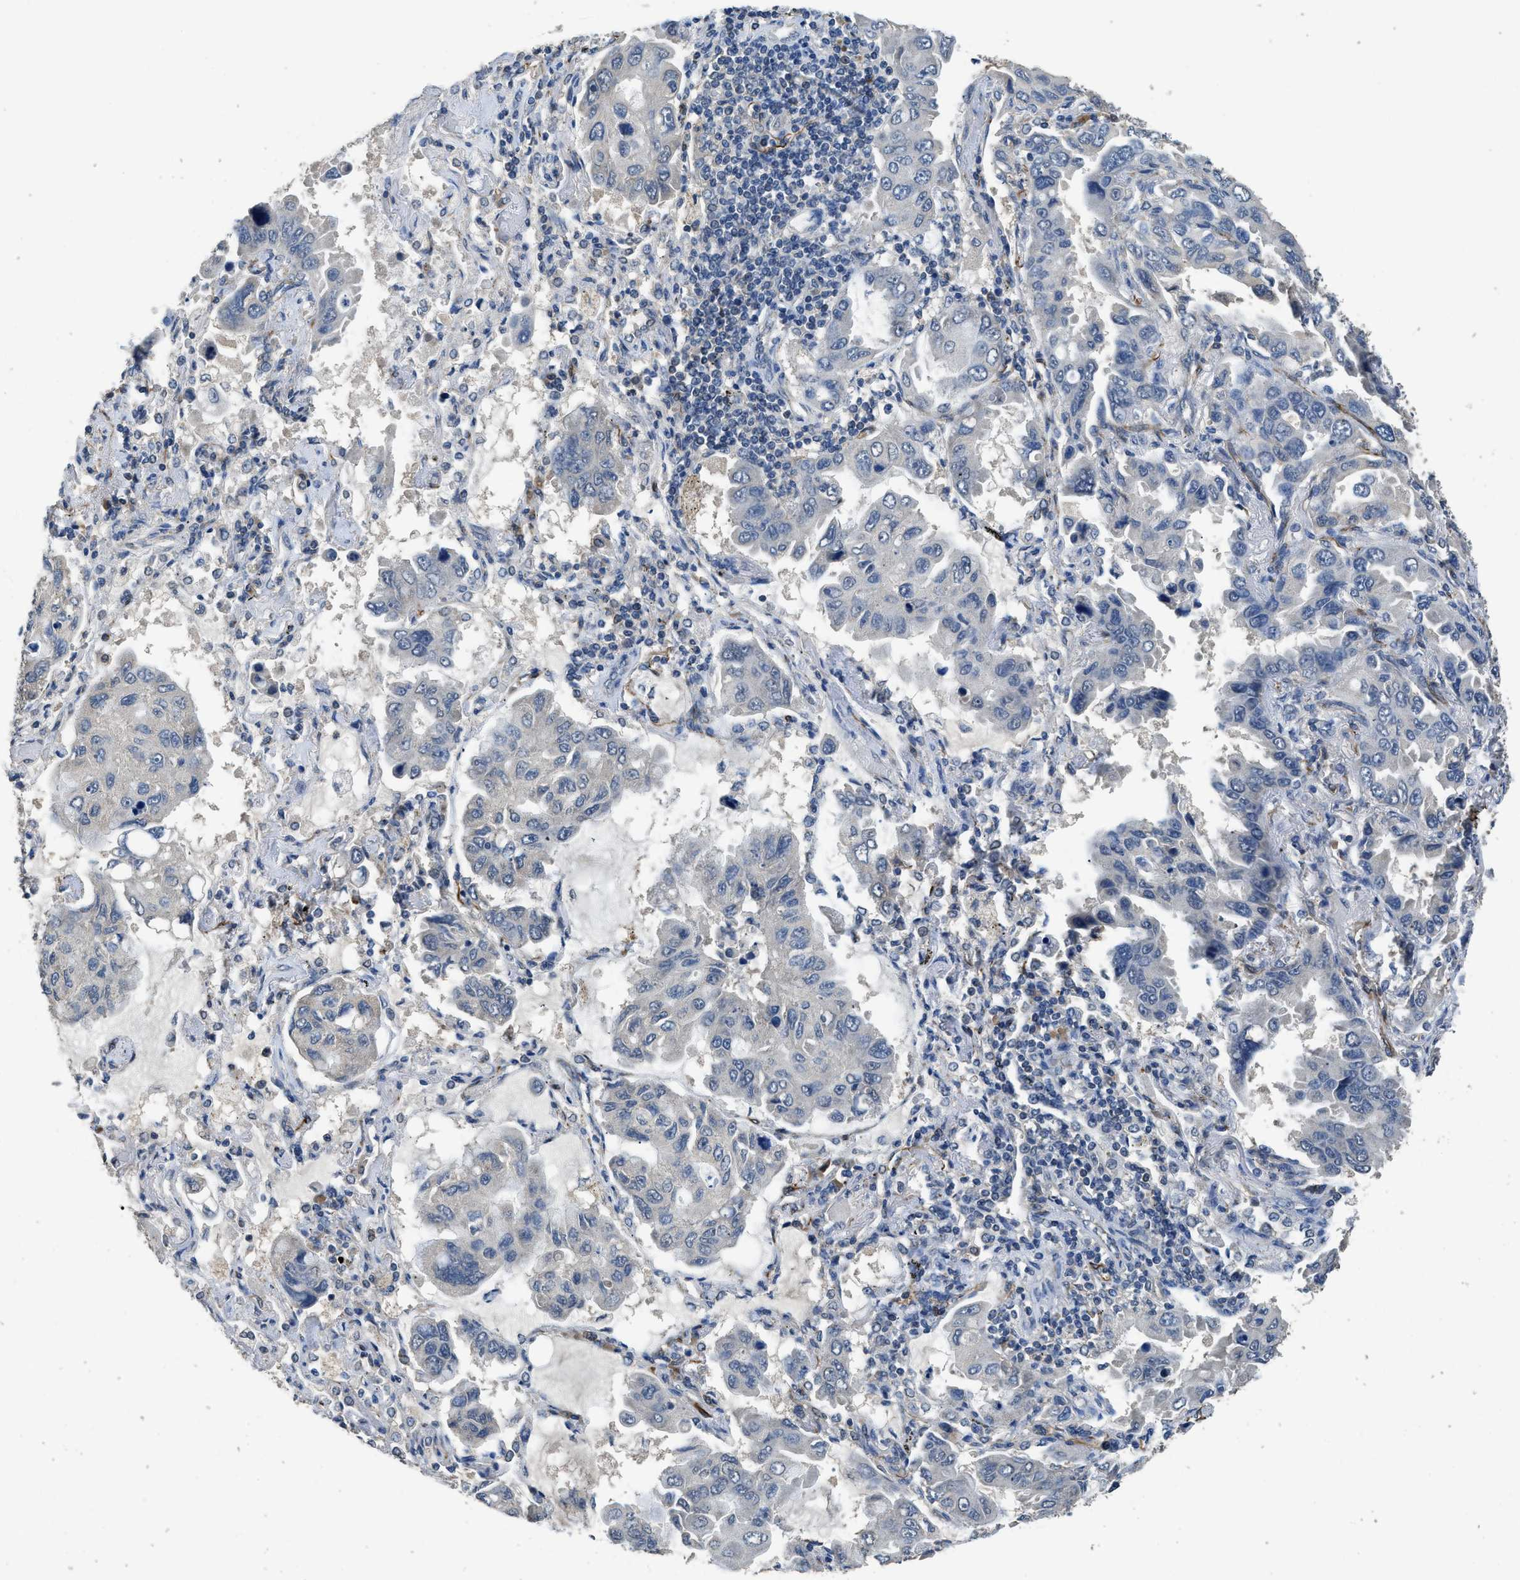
{"staining": {"intensity": "negative", "quantity": "none", "location": "none"}, "tissue": "lung cancer", "cell_type": "Tumor cells", "image_type": "cancer", "snomed": [{"axis": "morphology", "description": "Adenocarcinoma, NOS"}, {"axis": "topography", "description": "Lung"}], "caption": "Lung cancer stained for a protein using IHC displays no staining tumor cells.", "gene": "SYNM", "patient": {"sex": "male", "age": 64}}